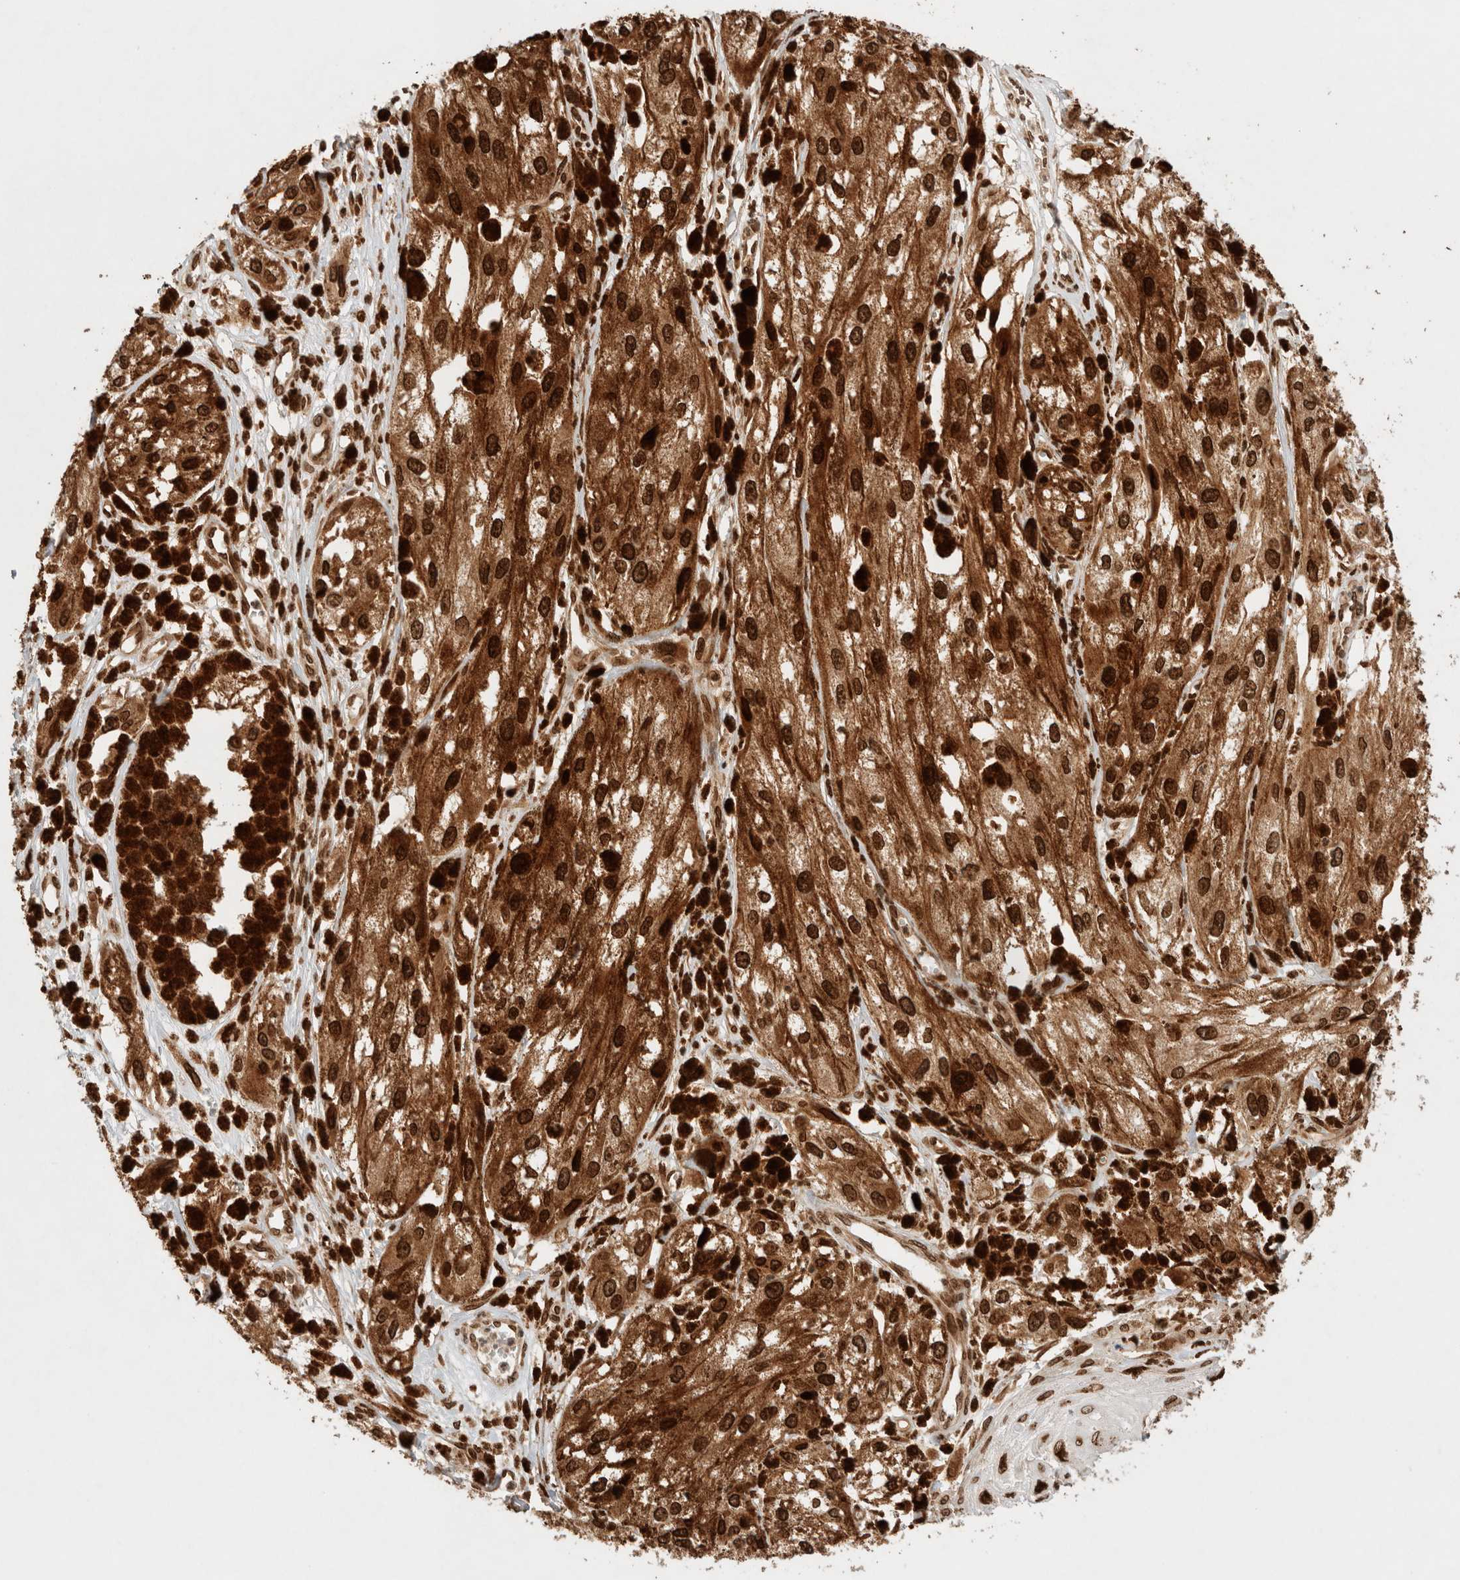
{"staining": {"intensity": "strong", "quantity": ">75%", "location": "cytoplasmic/membranous,nuclear"}, "tissue": "melanoma", "cell_type": "Tumor cells", "image_type": "cancer", "snomed": [{"axis": "morphology", "description": "Malignant melanoma, NOS"}, {"axis": "topography", "description": "Skin"}], "caption": "This photomicrograph exhibits IHC staining of human melanoma, with high strong cytoplasmic/membranous and nuclear expression in approximately >75% of tumor cells.", "gene": "TPR", "patient": {"sex": "male", "age": 88}}